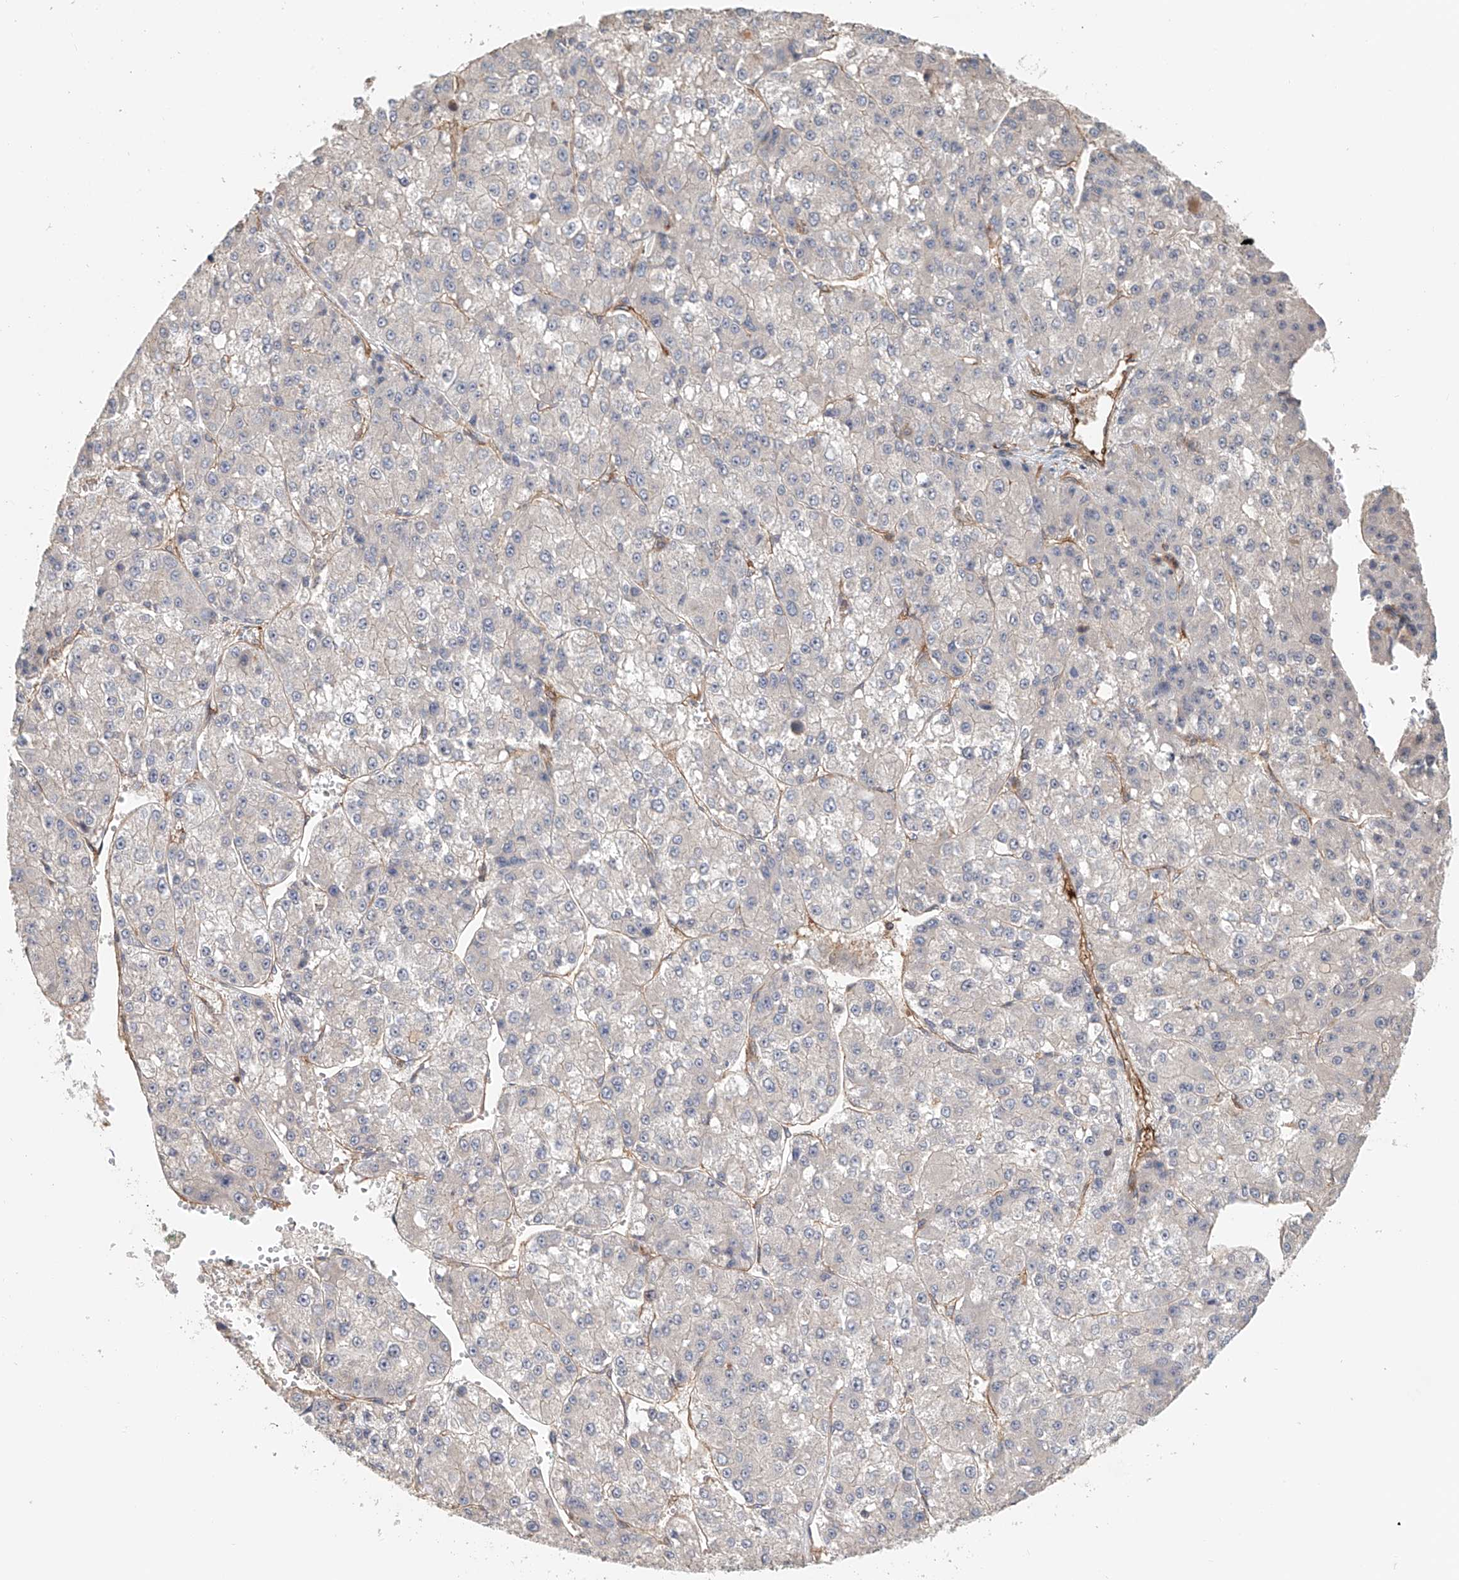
{"staining": {"intensity": "negative", "quantity": "none", "location": "none"}, "tissue": "liver cancer", "cell_type": "Tumor cells", "image_type": "cancer", "snomed": [{"axis": "morphology", "description": "Carcinoma, Hepatocellular, NOS"}, {"axis": "topography", "description": "Liver"}], "caption": "The image demonstrates no significant expression in tumor cells of liver hepatocellular carcinoma.", "gene": "FRYL", "patient": {"sex": "female", "age": 73}}